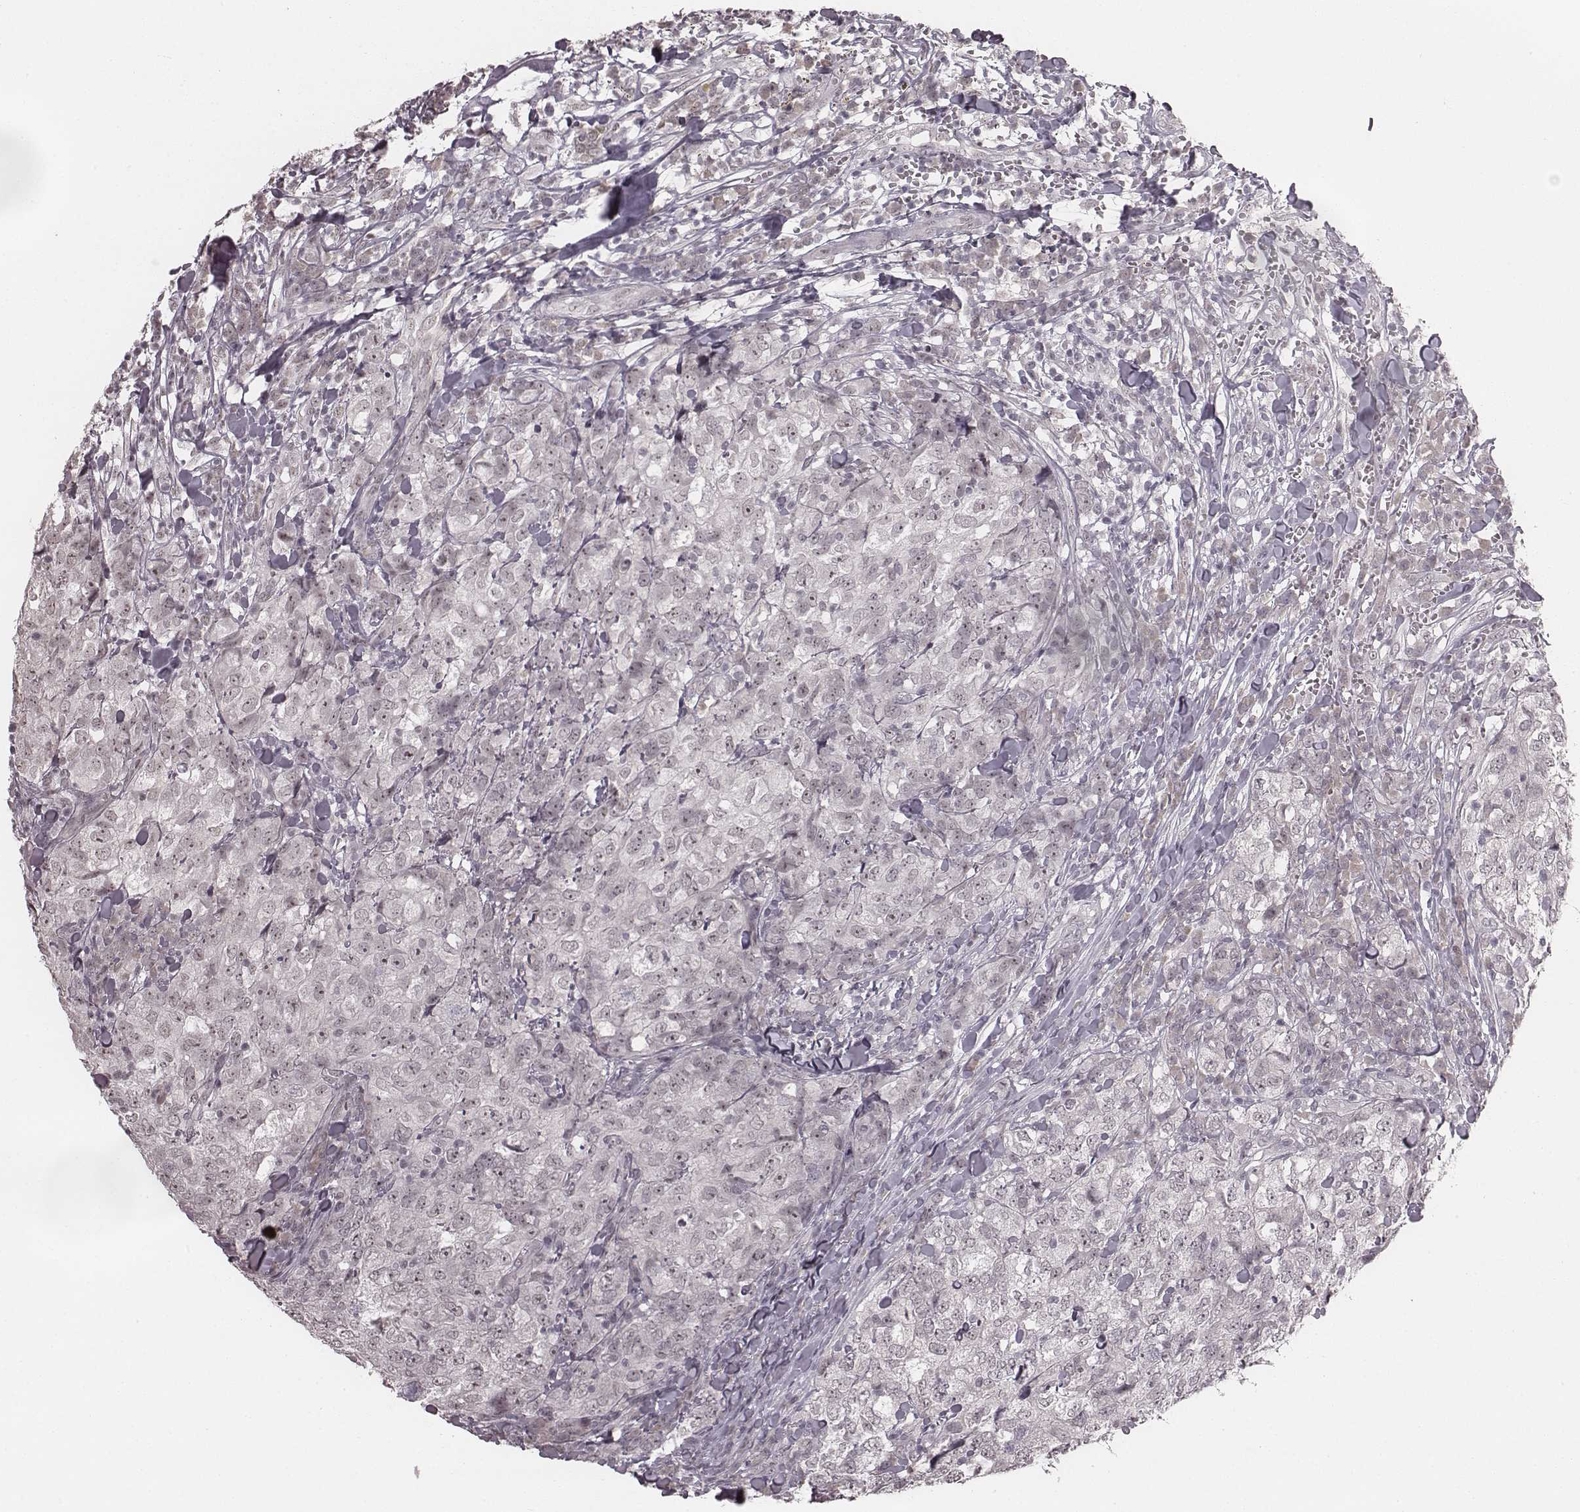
{"staining": {"intensity": "negative", "quantity": "none", "location": "none"}, "tissue": "breast cancer", "cell_type": "Tumor cells", "image_type": "cancer", "snomed": [{"axis": "morphology", "description": "Duct carcinoma"}, {"axis": "topography", "description": "Breast"}], "caption": "Tumor cells are negative for protein expression in human breast cancer (invasive ductal carcinoma).", "gene": "RPGRIP1", "patient": {"sex": "female", "age": 30}}